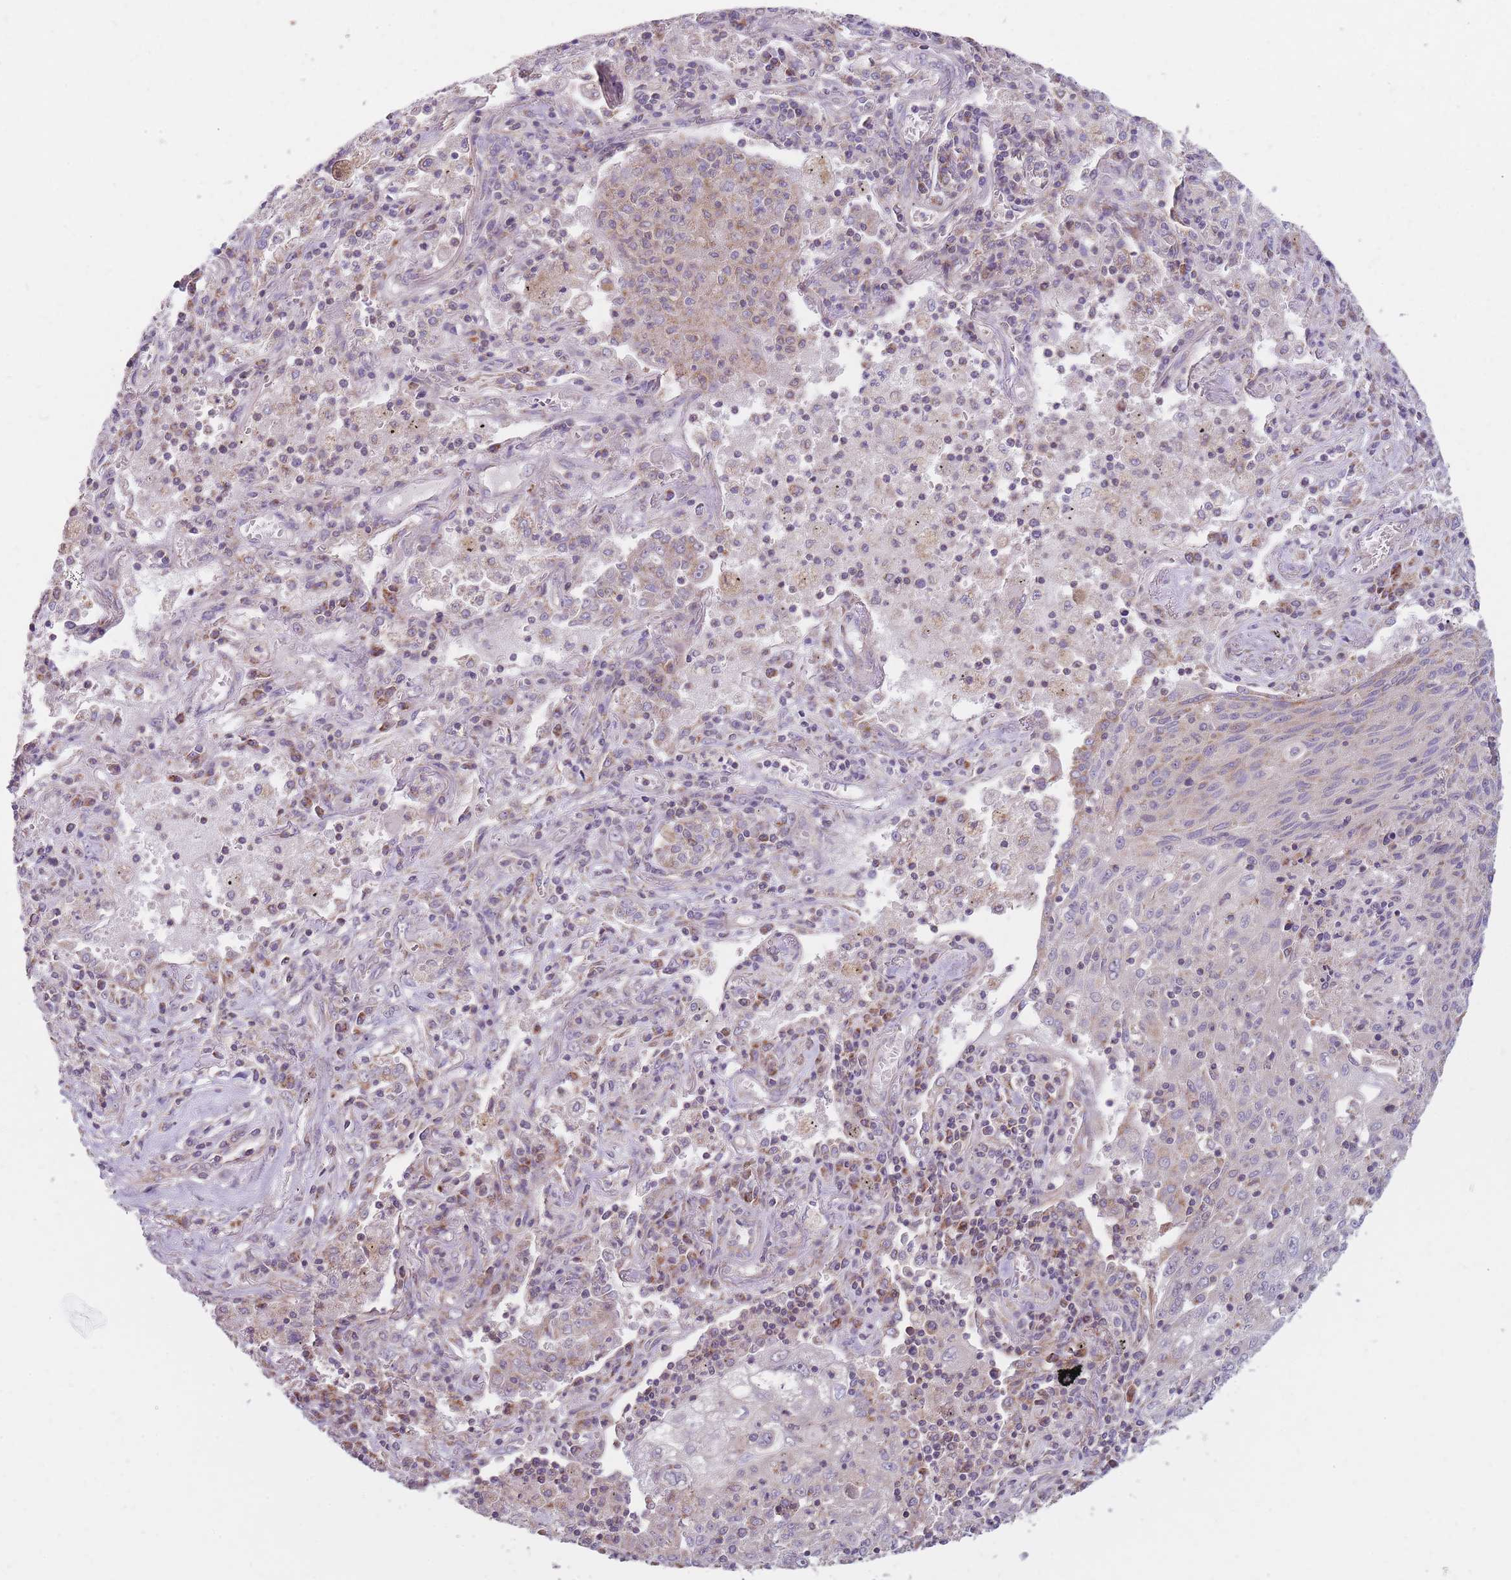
{"staining": {"intensity": "weak", "quantity": "25%-75%", "location": "cytoplasmic/membranous"}, "tissue": "lung cancer", "cell_type": "Tumor cells", "image_type": "cancer", "snomed": [{"axis": "morphology", "description": "Squamous cell carcinoma, NOS"}, {"axis": "topography", "description": "Lung"}], "caption": "Approximately 25%-75% of tumor cells in human lung squamous cell carcinoma display weak cytoplasmic/membranous protein expression as visualized by brown immunohistochemical staining.", "gene": "NDUFA9", "patient": {"sex": "female", "age": 66}}